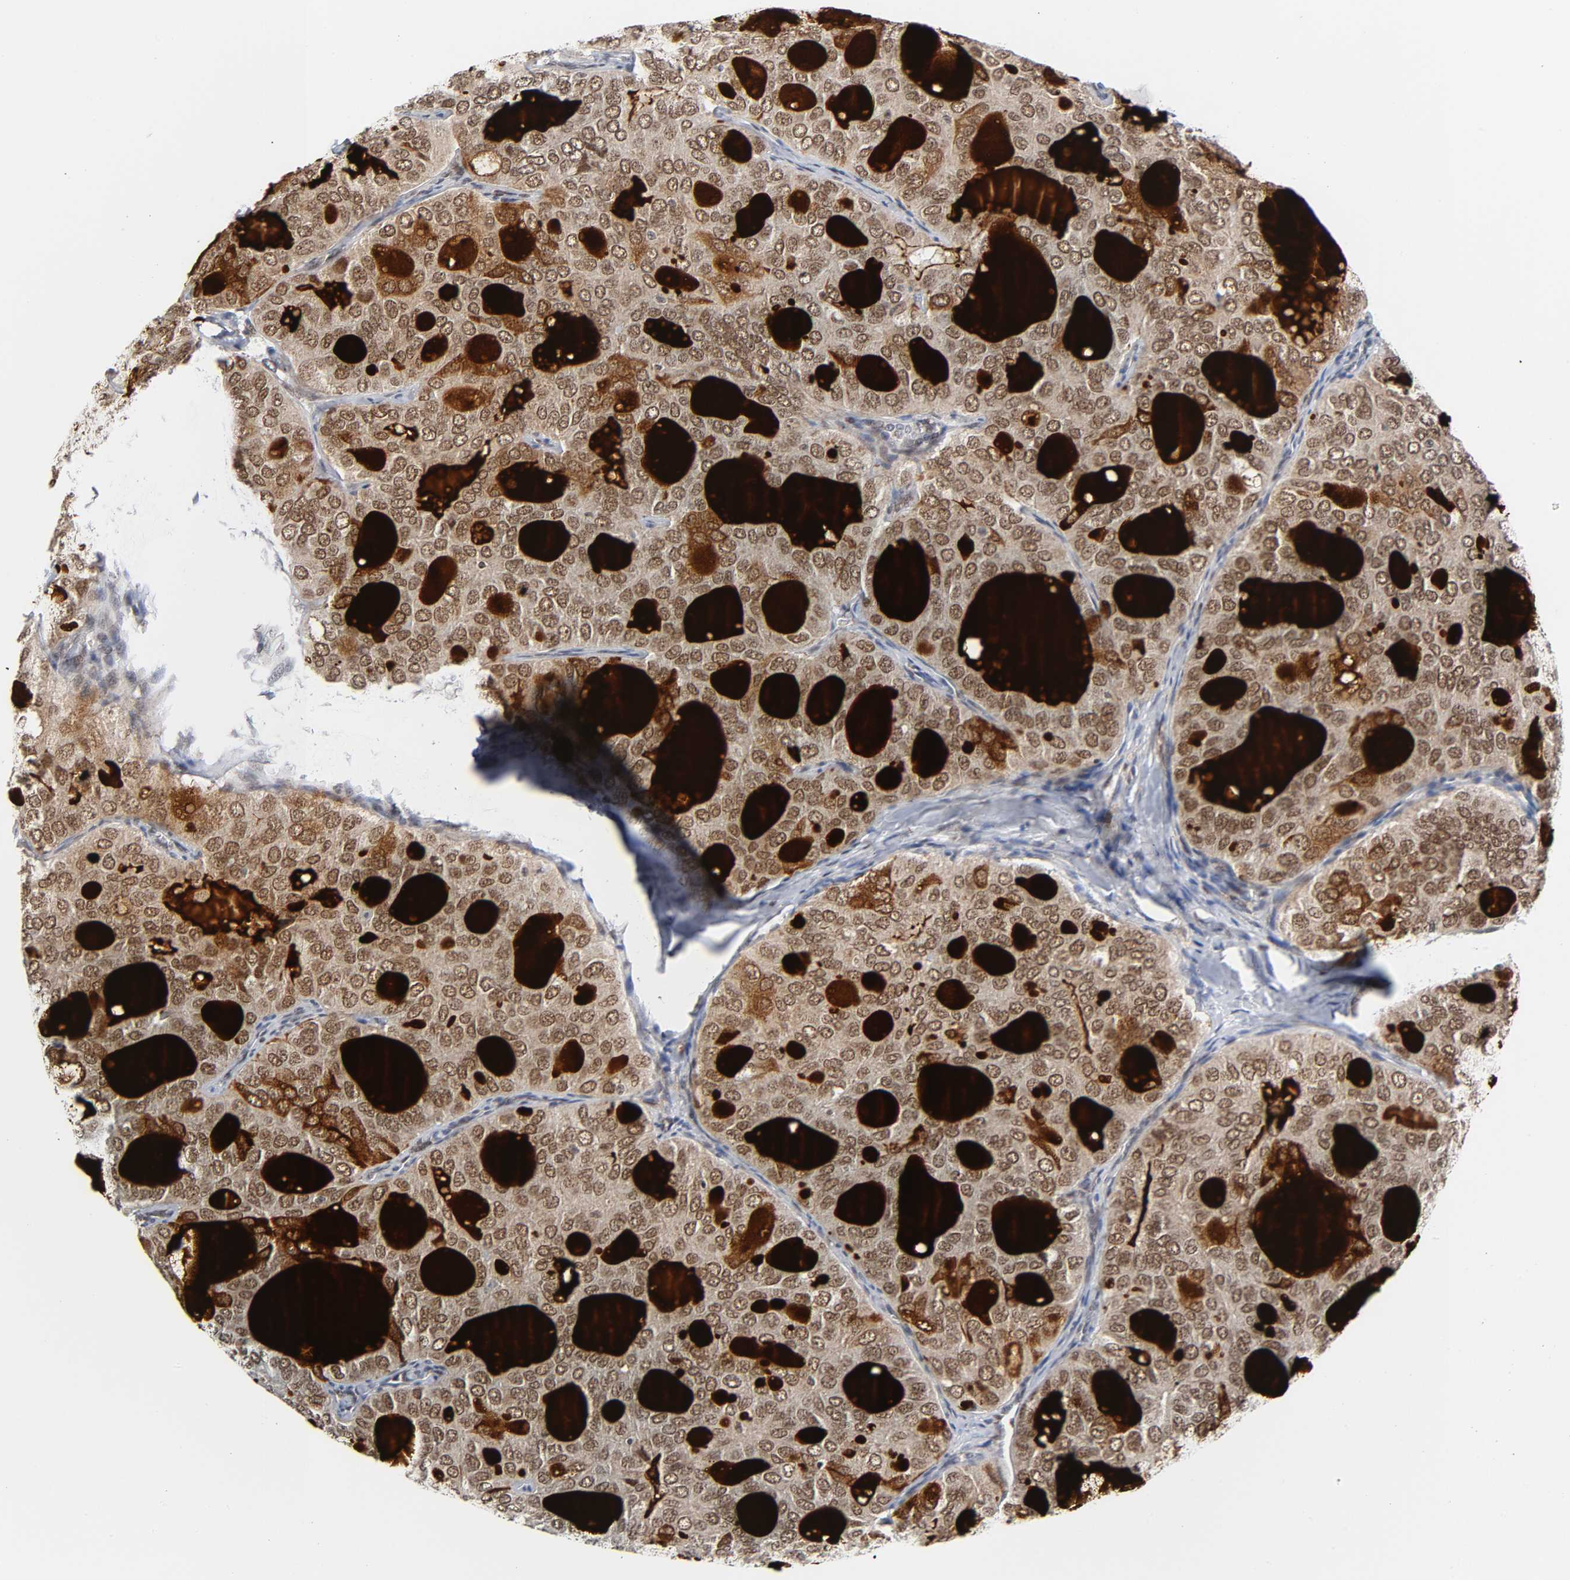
{"staining": {"intensity": "strong", "quantity": ">75%", "location": "cytoplasmic/membranous,nuclear"}, "tissue": "thyroid cancer", "cell_type": "Tumor cells", "image_type": "cancer", "snomed": [{"axis": "morphology", "description": "Follicular adenoma carcinoma, NOS"}, {"axis": "topography", "description": "Thyroid gland"}], "caption": "An IHC image of tumor tissue is shown. Protein staining in brown shows strong cytoplasmic/membranous and nuclear positivity in follicular adenoma carcinoma (thyroid) within tumor cells. (IHC, brightfield microscopy, high magnification).", "gene": "KAT2B", "patient": {"sex": "male", "age": 75}}